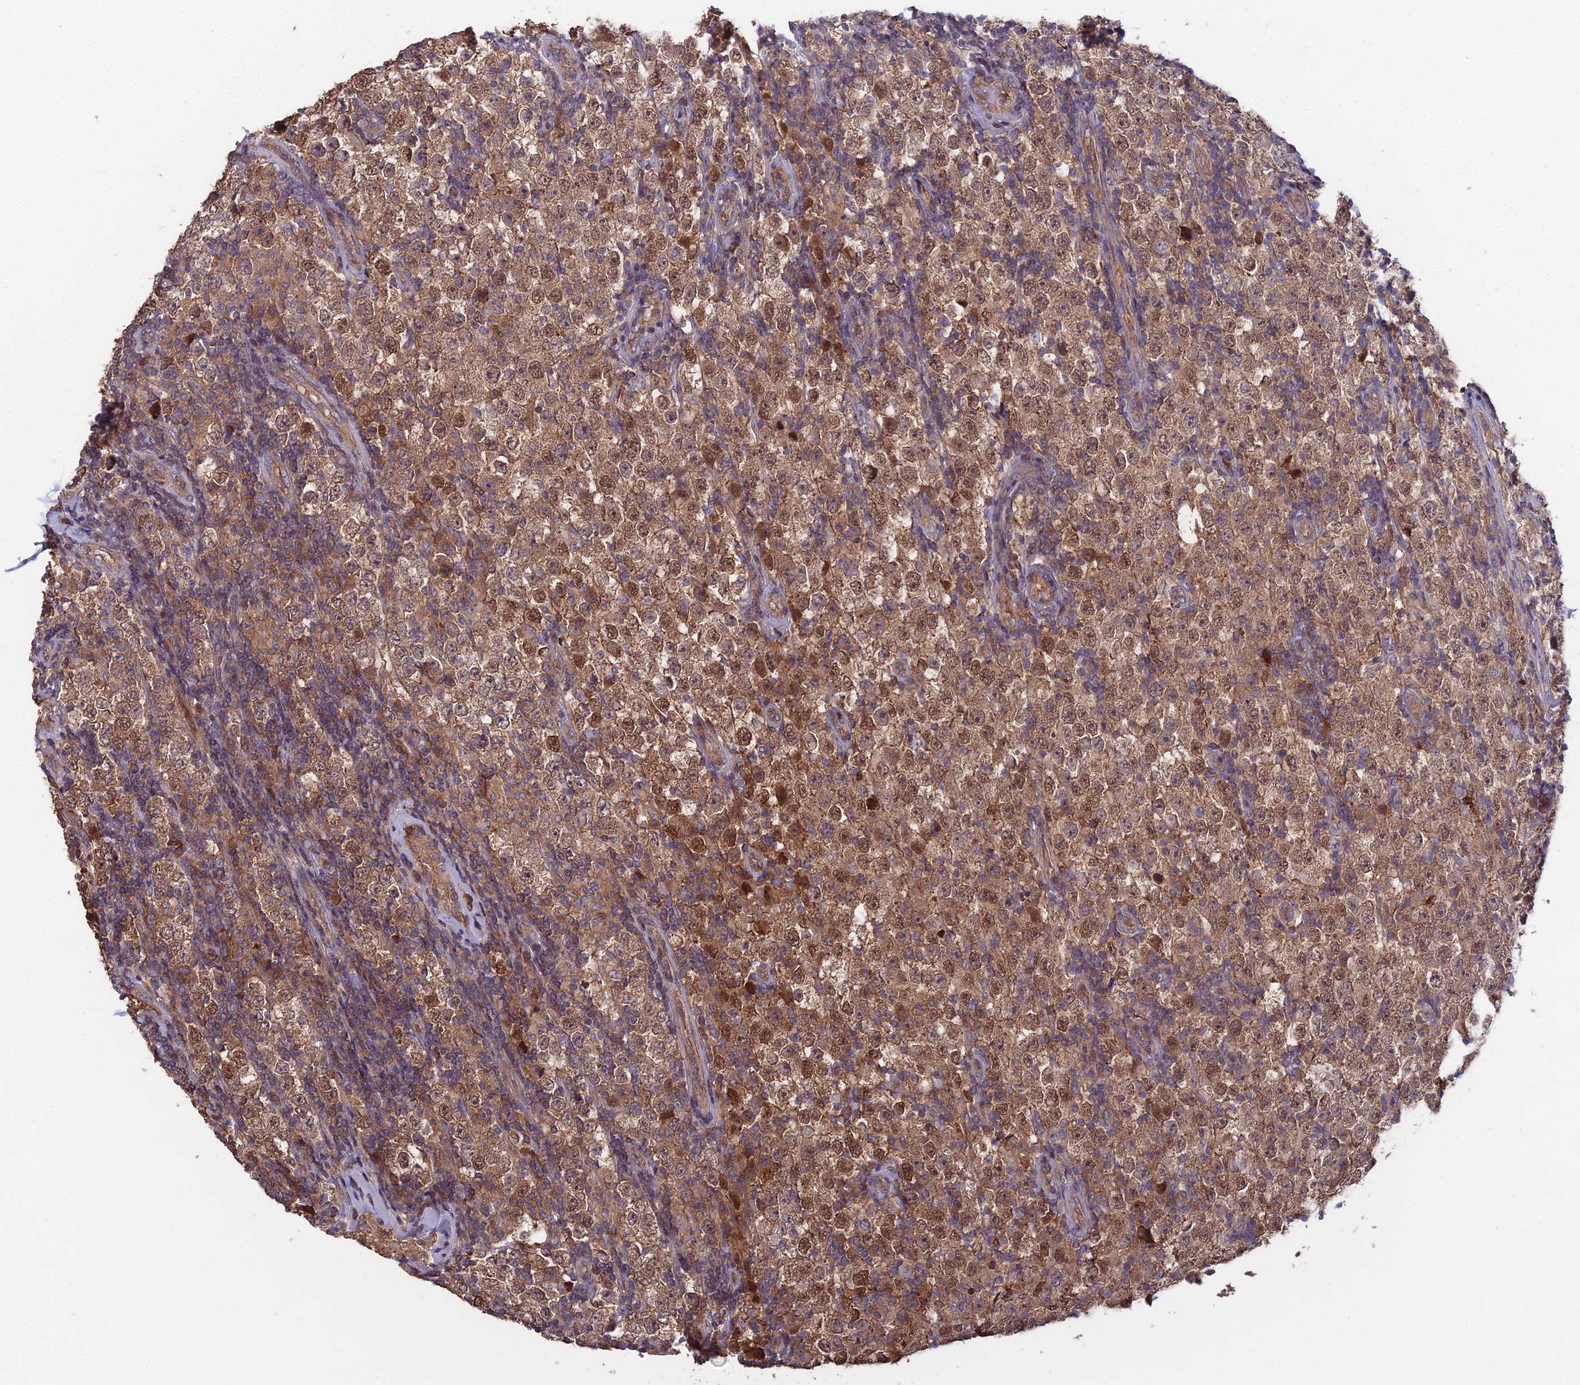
{"staining": {"intensity": "moderate", "quantity": ">75%", "location": "cytoplasmic/membranous,nuclear"}, "tissue": "testis cancer", "cell_type": "Tumor cells", "image_type": "cancer", "snomed": [{"axis": "morphology", "description": "Normal tissue, NOS"}, {"axis": "morphology", "description": "Urothelial carcinoma, High grade"}, {"axis": "morphology", "description": "Seminoma, NOS"}, {"axis": "morphology", "description": "Carcinoma, Embryonal, NOS"}, {"axis": "topography", "description": "Urinary bladder"}, {"axis": "topography", "description": "Testis"}], "caption": "Approximately >75% of tumor cells in human testis cancer (high-grade urothelial carcinoma) display moderate cytoplasmic/membranous and nuclear protein staining as visualized by brown immunohistochemical staining.", "gene": "GALR2", "patient": {"sex": "male", "age": 41}}